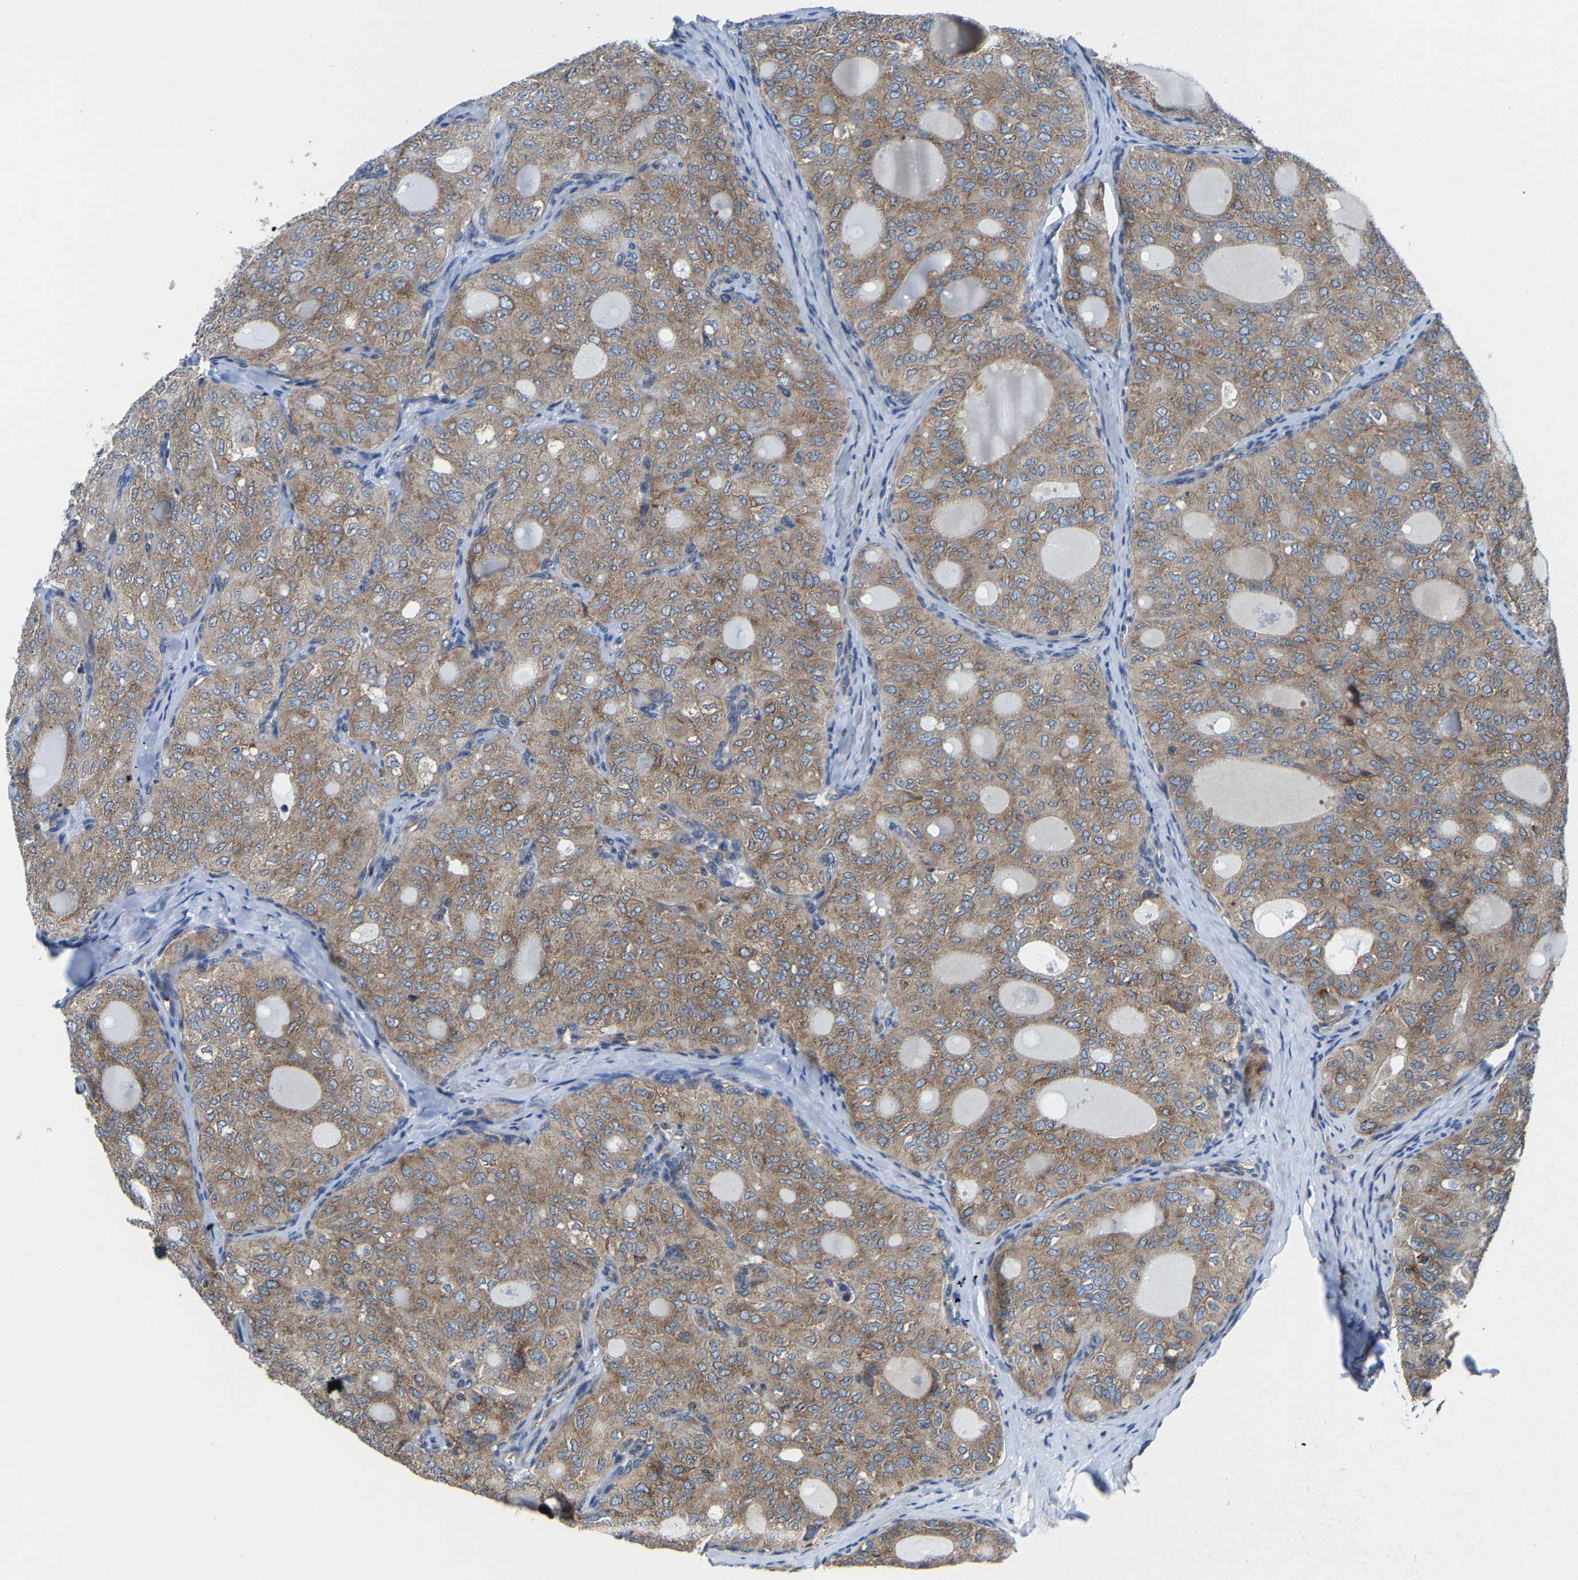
{"staining": {"intensity": "moderate", "quantity": ">75%", "location": "cytoplasmic/membranous"}, "tissue": "thyroid cancer", "cell_type": "Tumor cells", "image_type": "cancer", "snomed": [{"axis": "morphology", "description": "Follicular adenoma carcinoma, NOS"}, {"axis": "topography", "description": "Thyroid gland"}], "caption": "This is an image of IHC staining of follicular adenoma carcinoma (thyroid), which shows moderate positivity in the cytoplasmic/membranous of tumor cells.", "gene": "G3BP2", "patient": {"sex": "male", "age": 75}}